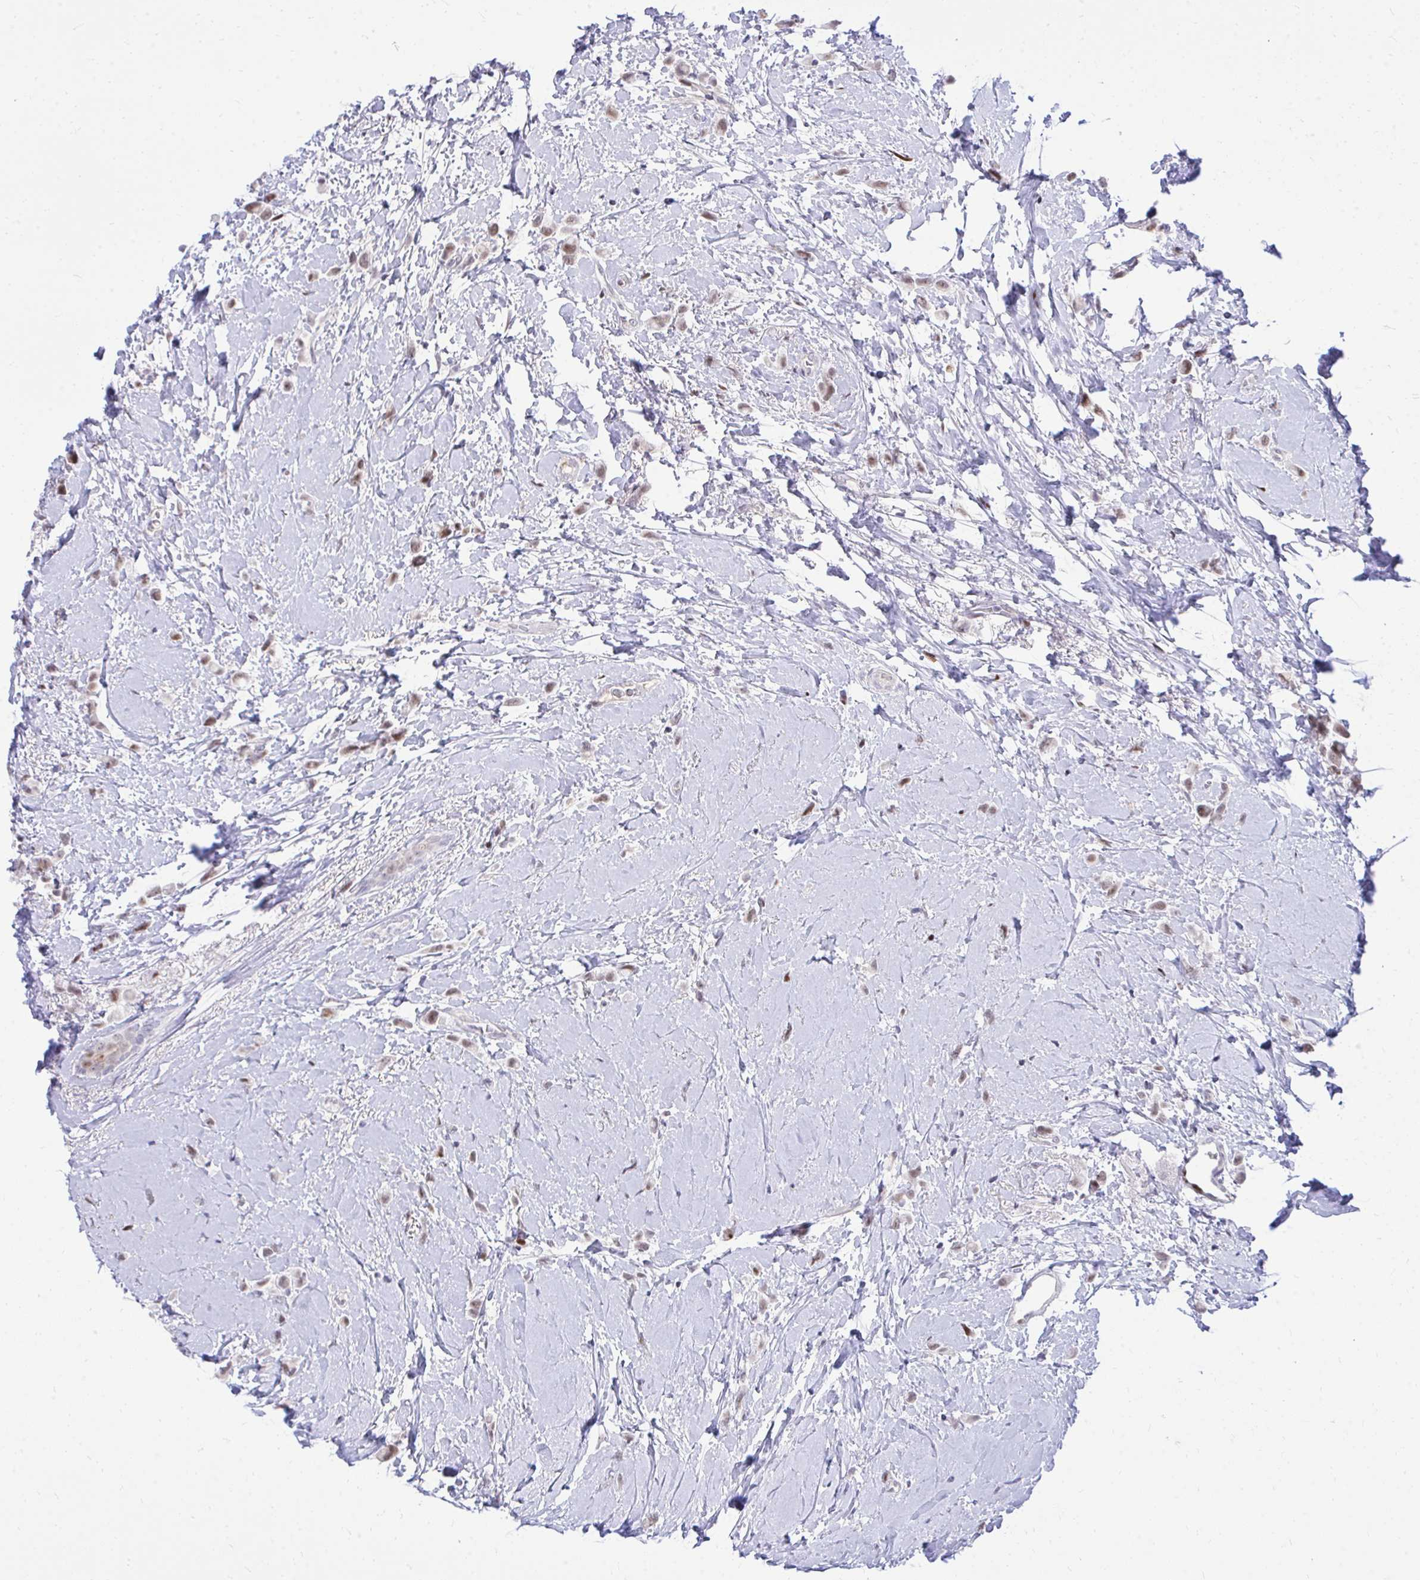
{"staining": {"intensity": "moderate", "quantity": ">75%", "location": "nuclear"}, "tissue": "breast cancer", "cell_type": "Tumor cells", "image_type": "cancer", "snomed": [{"axis": "morphology", "description": "Lobular carcinoma"}, {"axis": "topography", "description": "Breast"}], "caption": "Human breast cancer stained with a brown dye exhibits moderate nuclear positive expression in approximately >75% of tumor cells.", "gene": "C14orf39", "patient": {"sex": "female", "age": 66}}